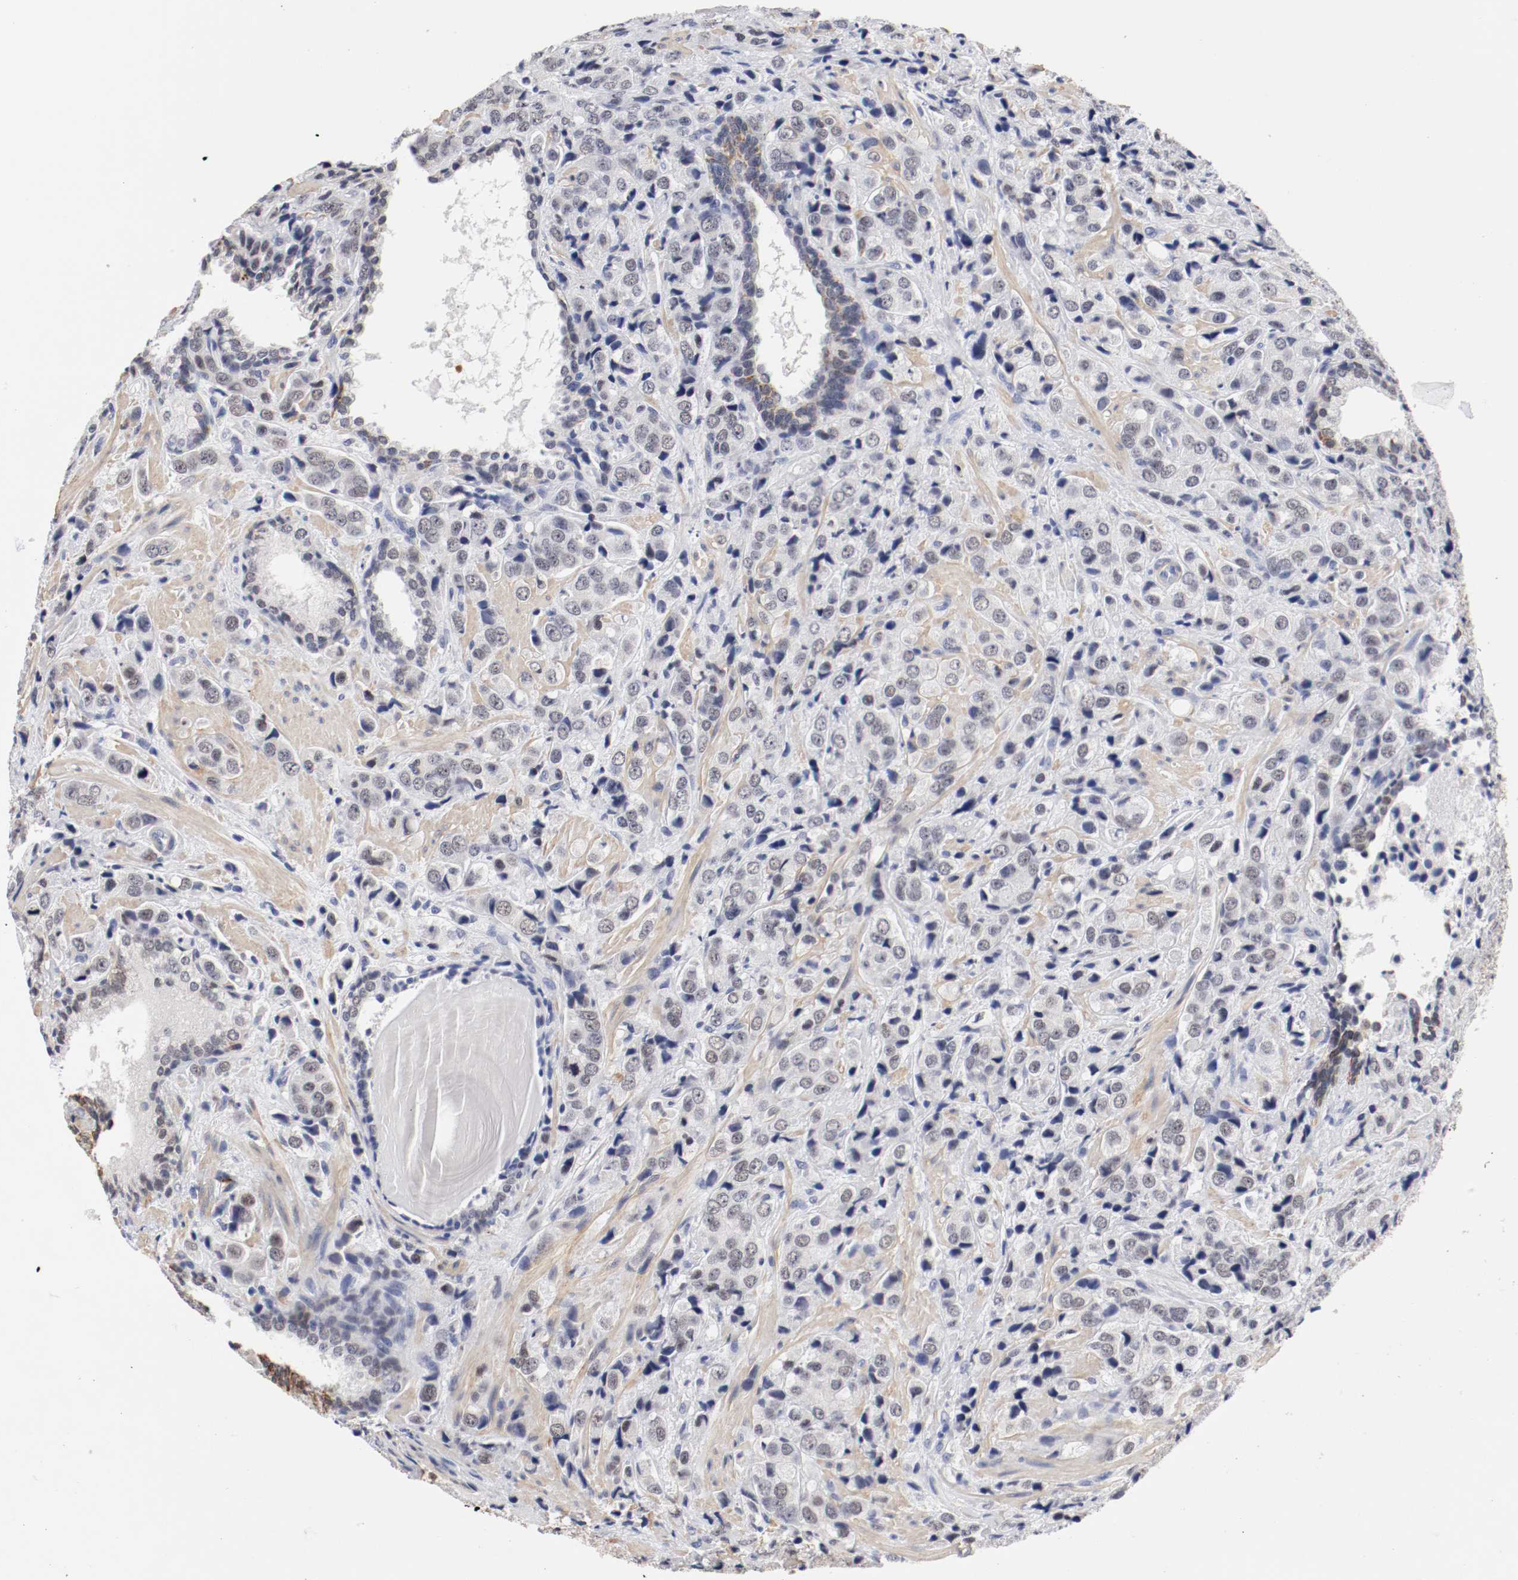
{"staining": {"intensity": "negative", "quantity": "none", "location": "none"}, "tissue": "prostate cancer", "cell_type": "Tumor cells", "image_type": "cancer", "snomed": [{"axis": "morphology", "description": "Adenocarcinoma, High grade"}, {"axis": "topography", "description": "Prostate"}], "caption": "Prostate cancer (high-grade adenocarcinoma) stained for a protein using immunohistochemistry (IHC) shows no positivity tumor cells.", "gene": "GRHL2", "patient": {"sex": "male", "age": 70}}